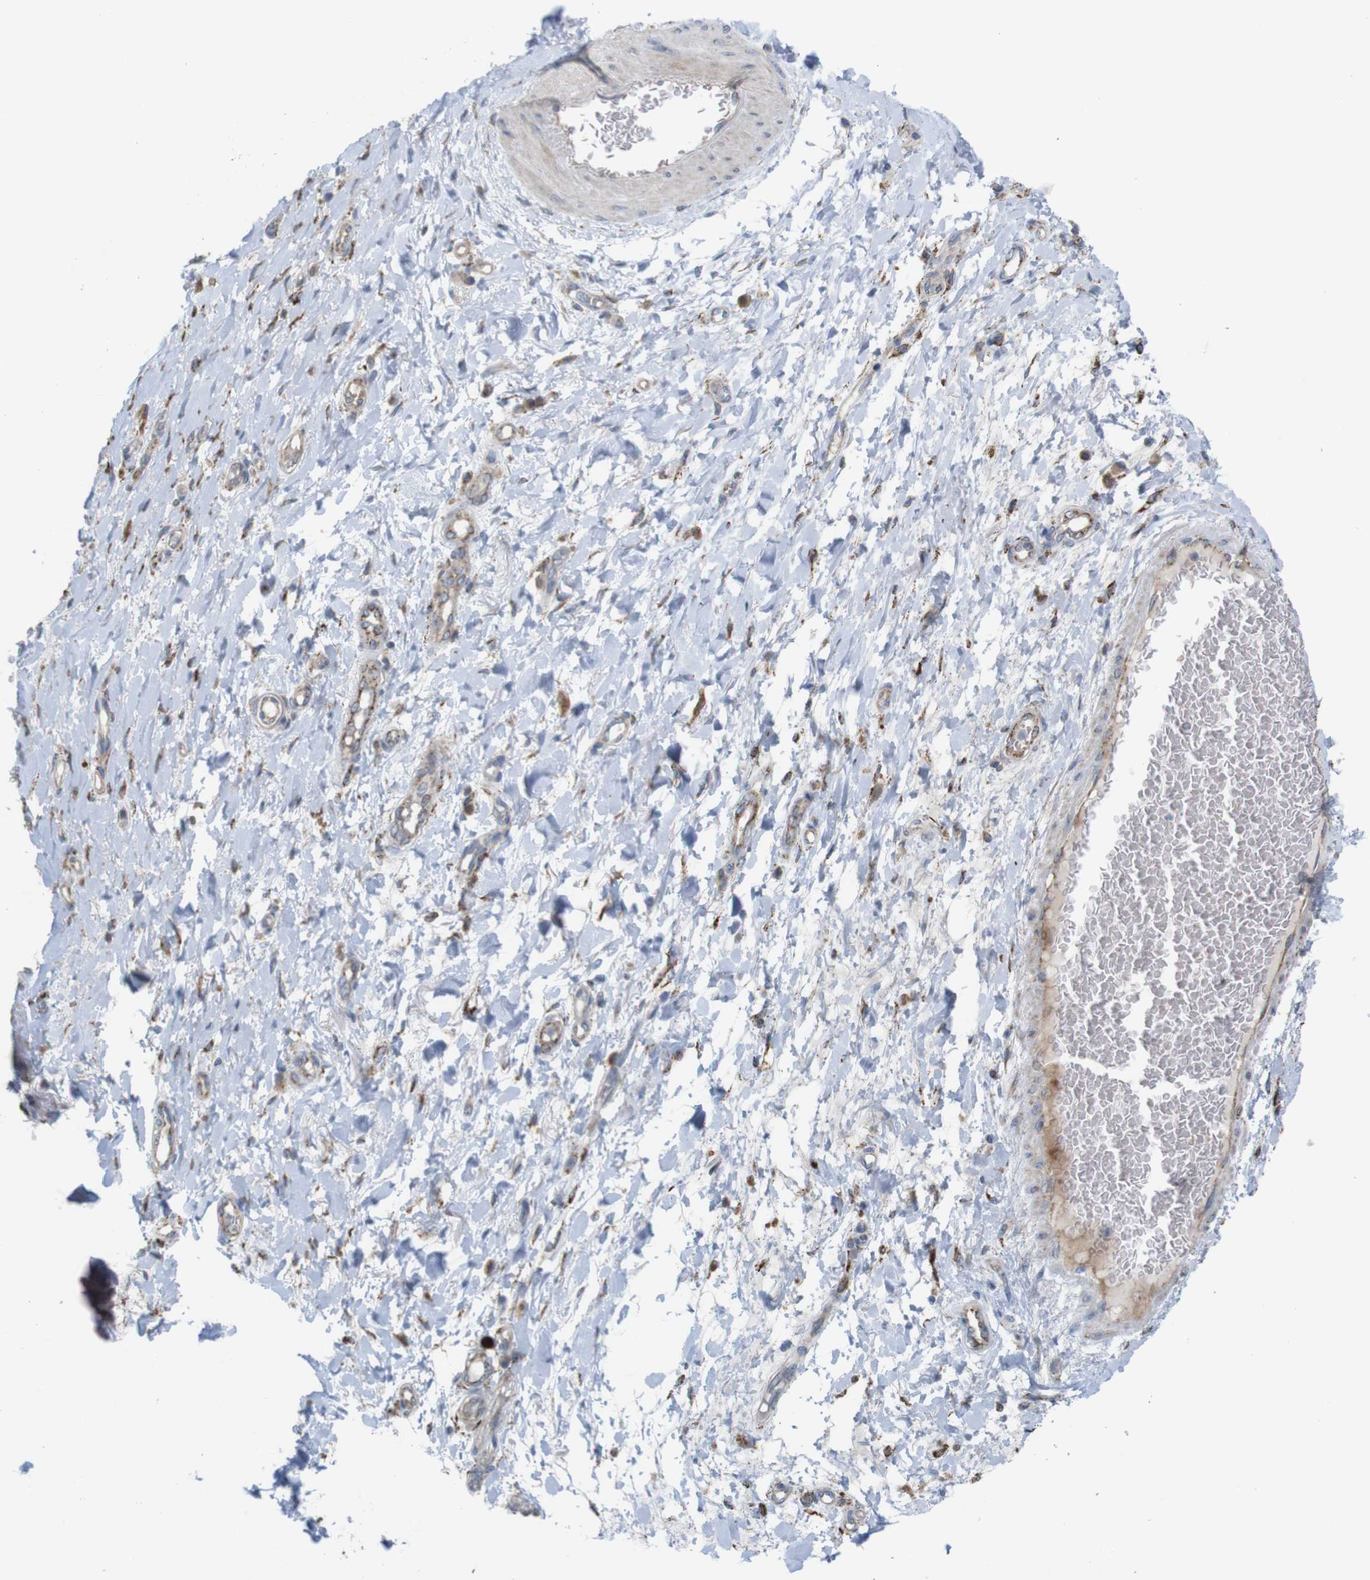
{"staining": {"intensity": "weak", "quantity": "25%-75%", "location": "cytoplasmic/membranous"}, "tissue": "adipose tissue", "cell_type": "Adipocytes", "image_type": "normal", "snomed": [{"axis": "morphology", "description": "Normal tissue, NOS"}, {"axis": "morphology", "description": "Adenocarcinoma, NOS"}, {"axis": "topography", "description": "Esophagus"}], "caption": "Human adipose tissue stained with a brown dye shows weak cytoplasmic/membranous positive positivity in about 25%-75% of adipocytes.", "gene": "PTPRR", "patient": {"sex": "male", "age": 62}}